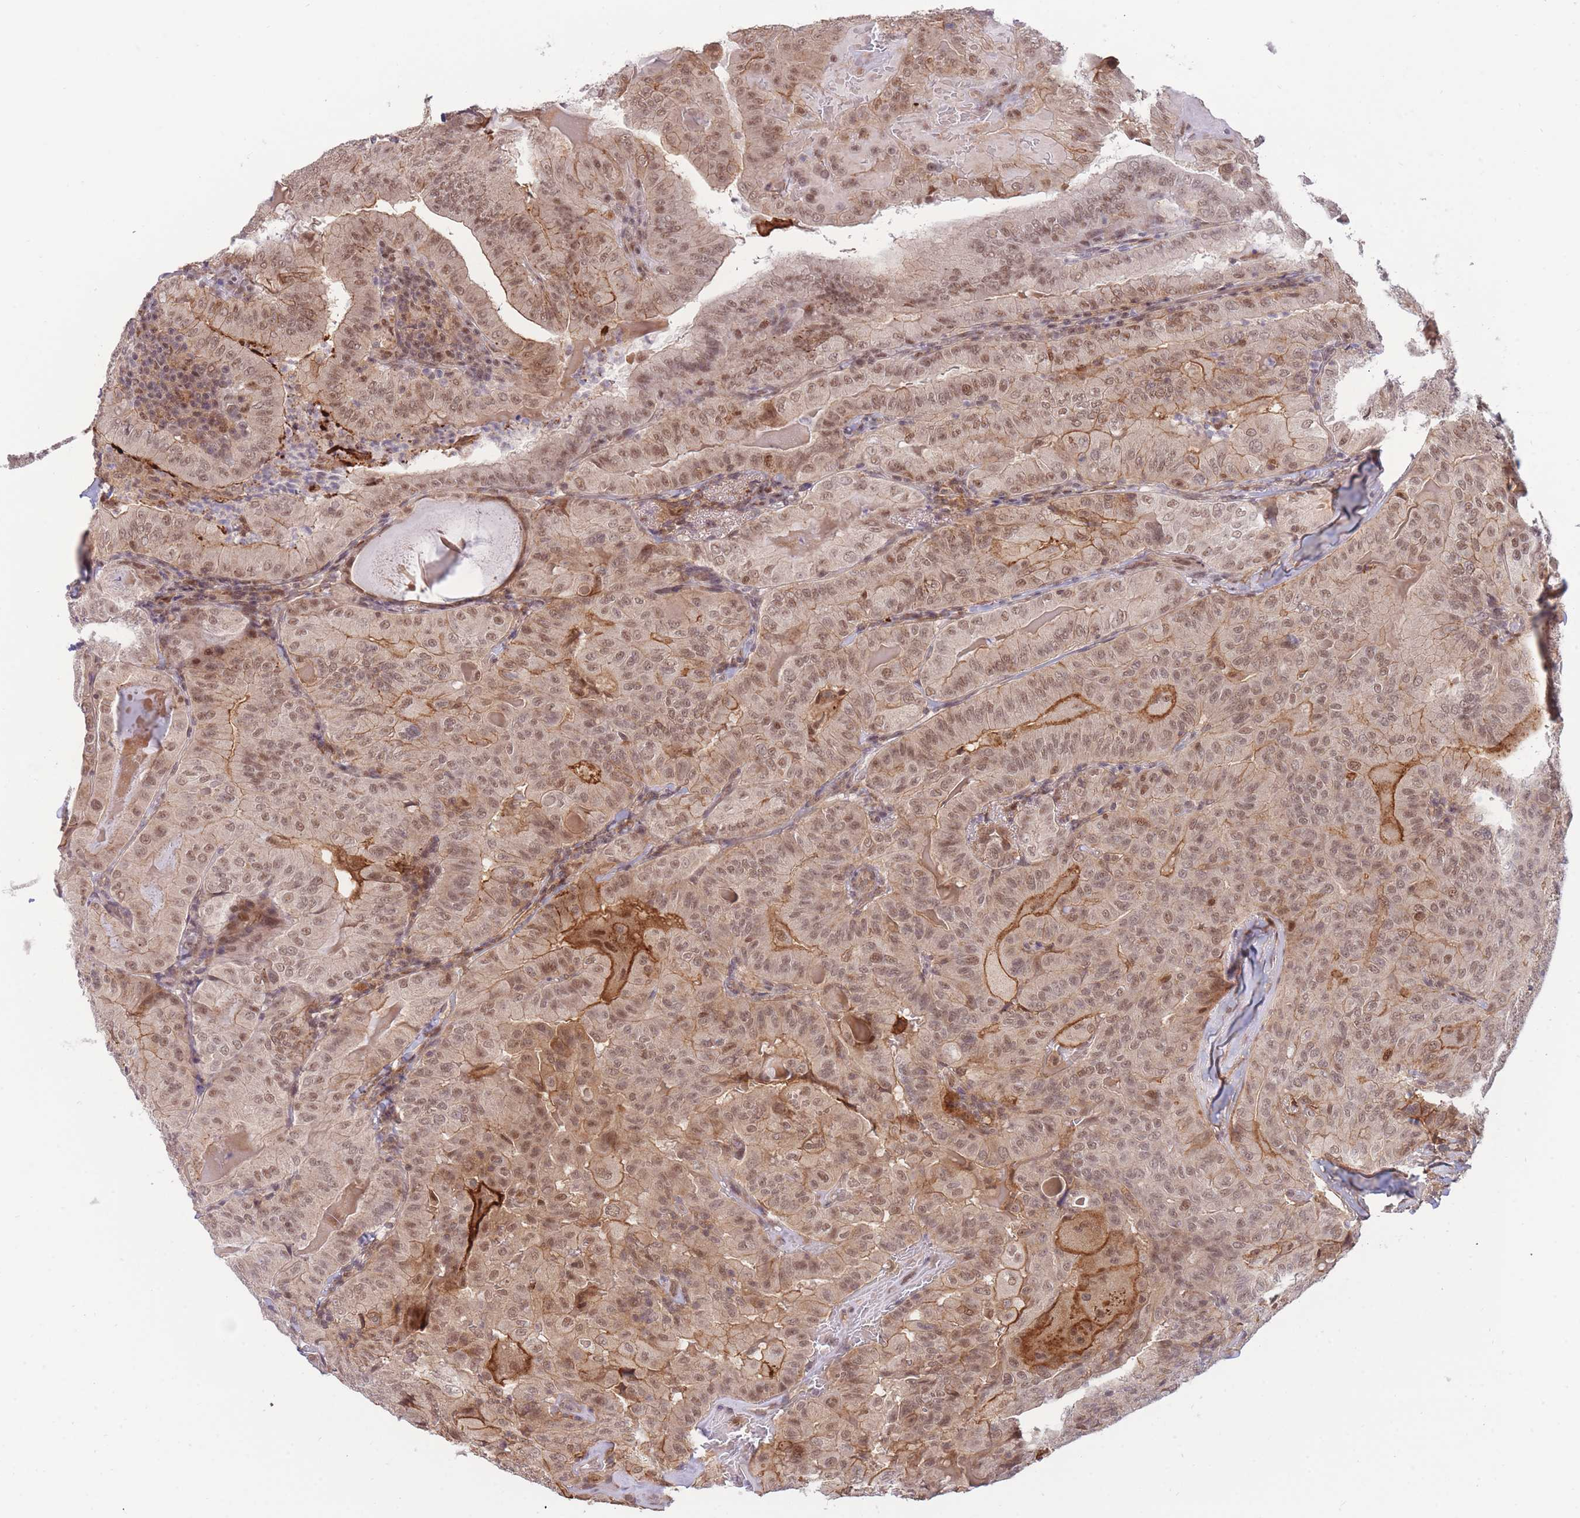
{"staining": {"intensity": "strong", "quantity": ">75%", "location": "cytoplasmic/membranous,nuclear"}, "tissue": "thyroid cancer", "cell_type": "Tumor cells", "image_type": "cancer", "snomed": [{"axis": "morphology", "description": "Papillary adenocarcinoma, NOS"}, {"axis": "topography", "description": "Thyroid gland"}], "caption": "IHC image of human thyroid cancer (papillary adenocarcinoma) stained for a protein (brown), which shows high levels of strong cytoplasmic/membranous and nuclear staining in about >75% of tumor cells.", "gene": "BOD1L1", "patient": {"sex": "female", "age": 68}}